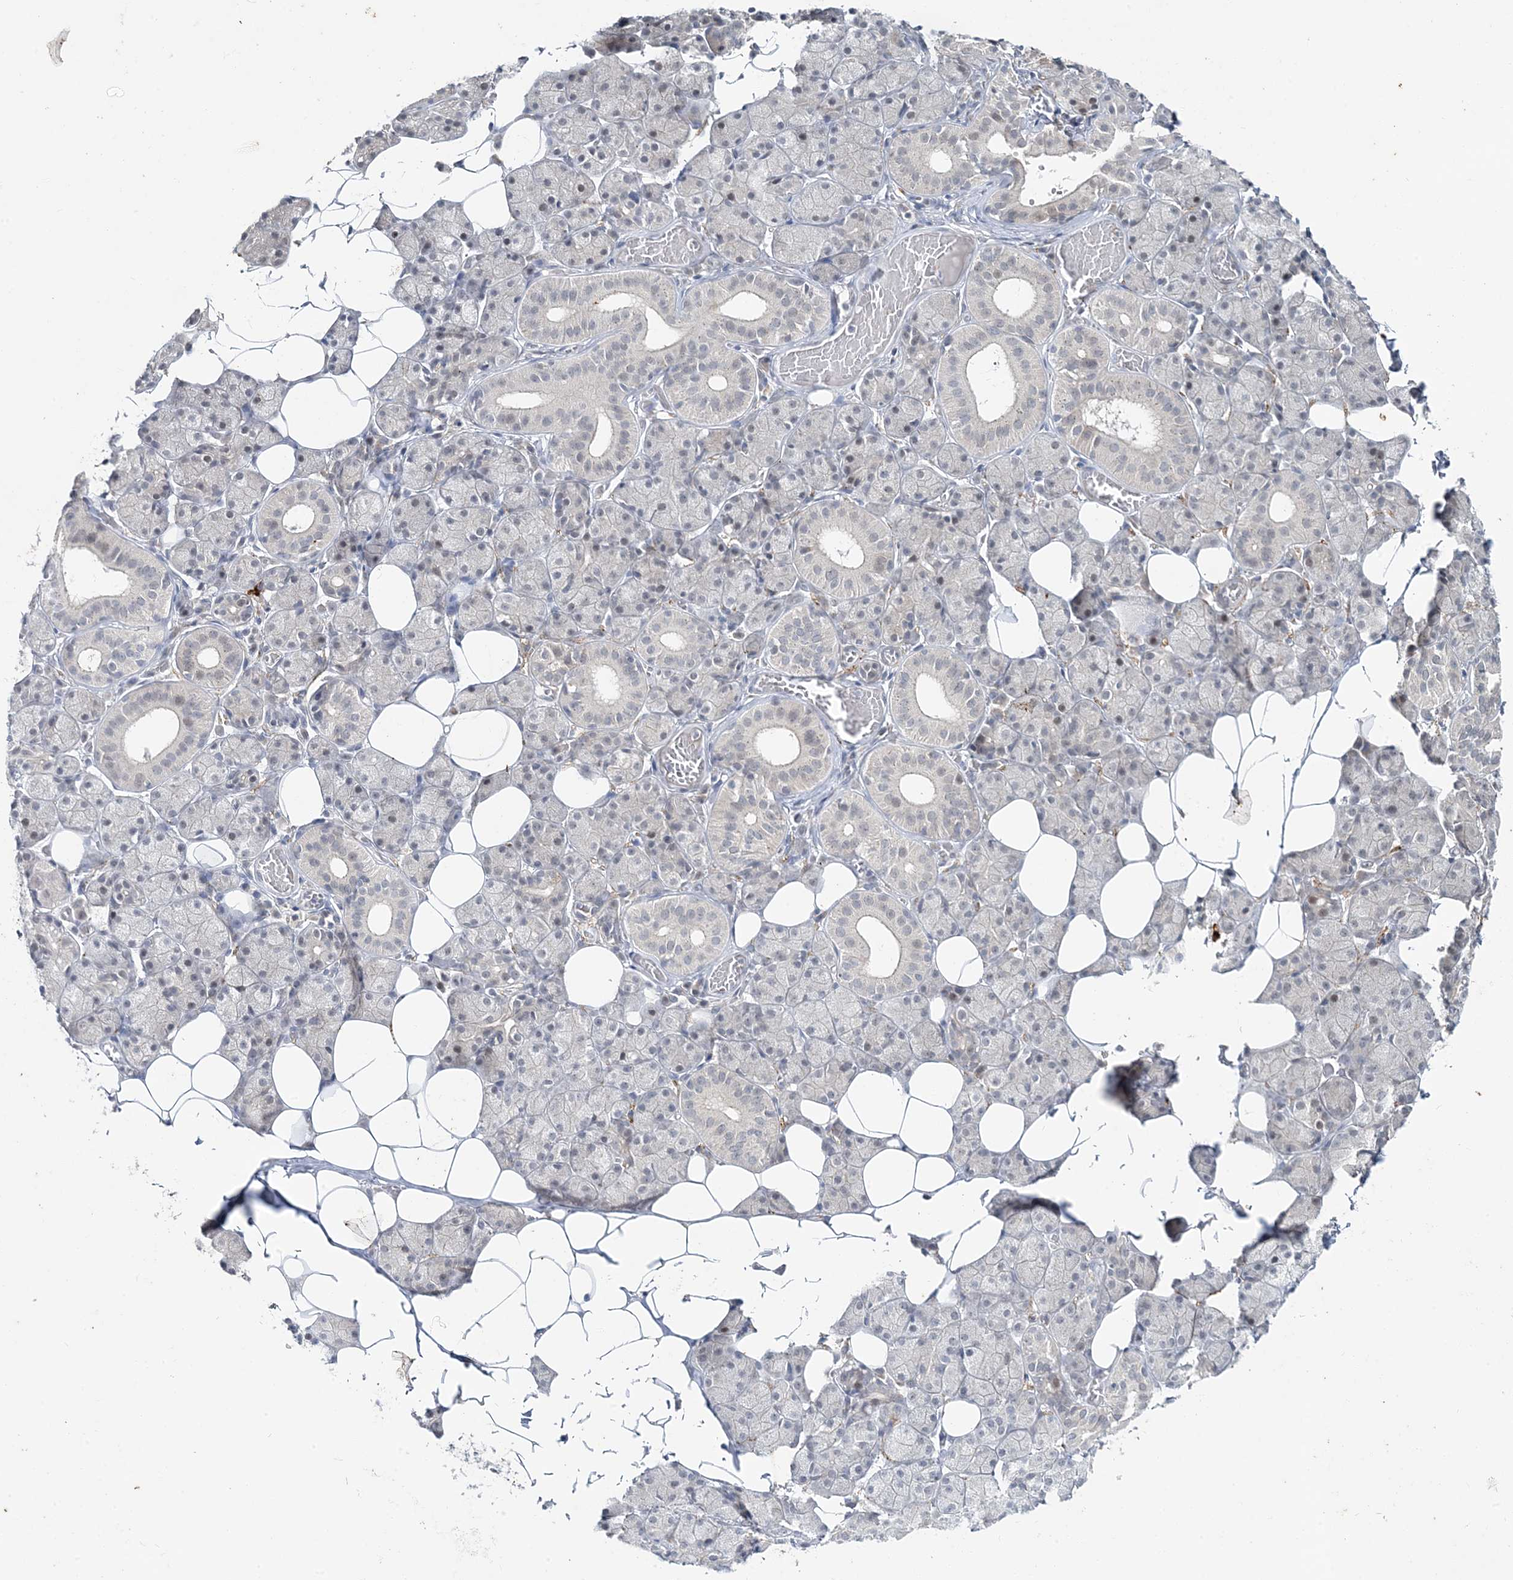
{"staining": {"intensity": "weak", "quantity": "<25%", "location": "cytoplasmic/membranous"}, "tissue": "salivary gland", "cell_type": "Glandular cells", "image_type": "normal", "snomed": [{"axis": "morphology", "description": "Normal tissue, NOS"}, {"axis": "topography", "description": "Salivary gland"}], "caption": "High power microscopy image of an immunohistochemistry (IHC) image of benign salivary gland, revealing no significant staining in glandular cells.", "gene": "LEXM", "patient": {"sex": "female", "age": 33}}